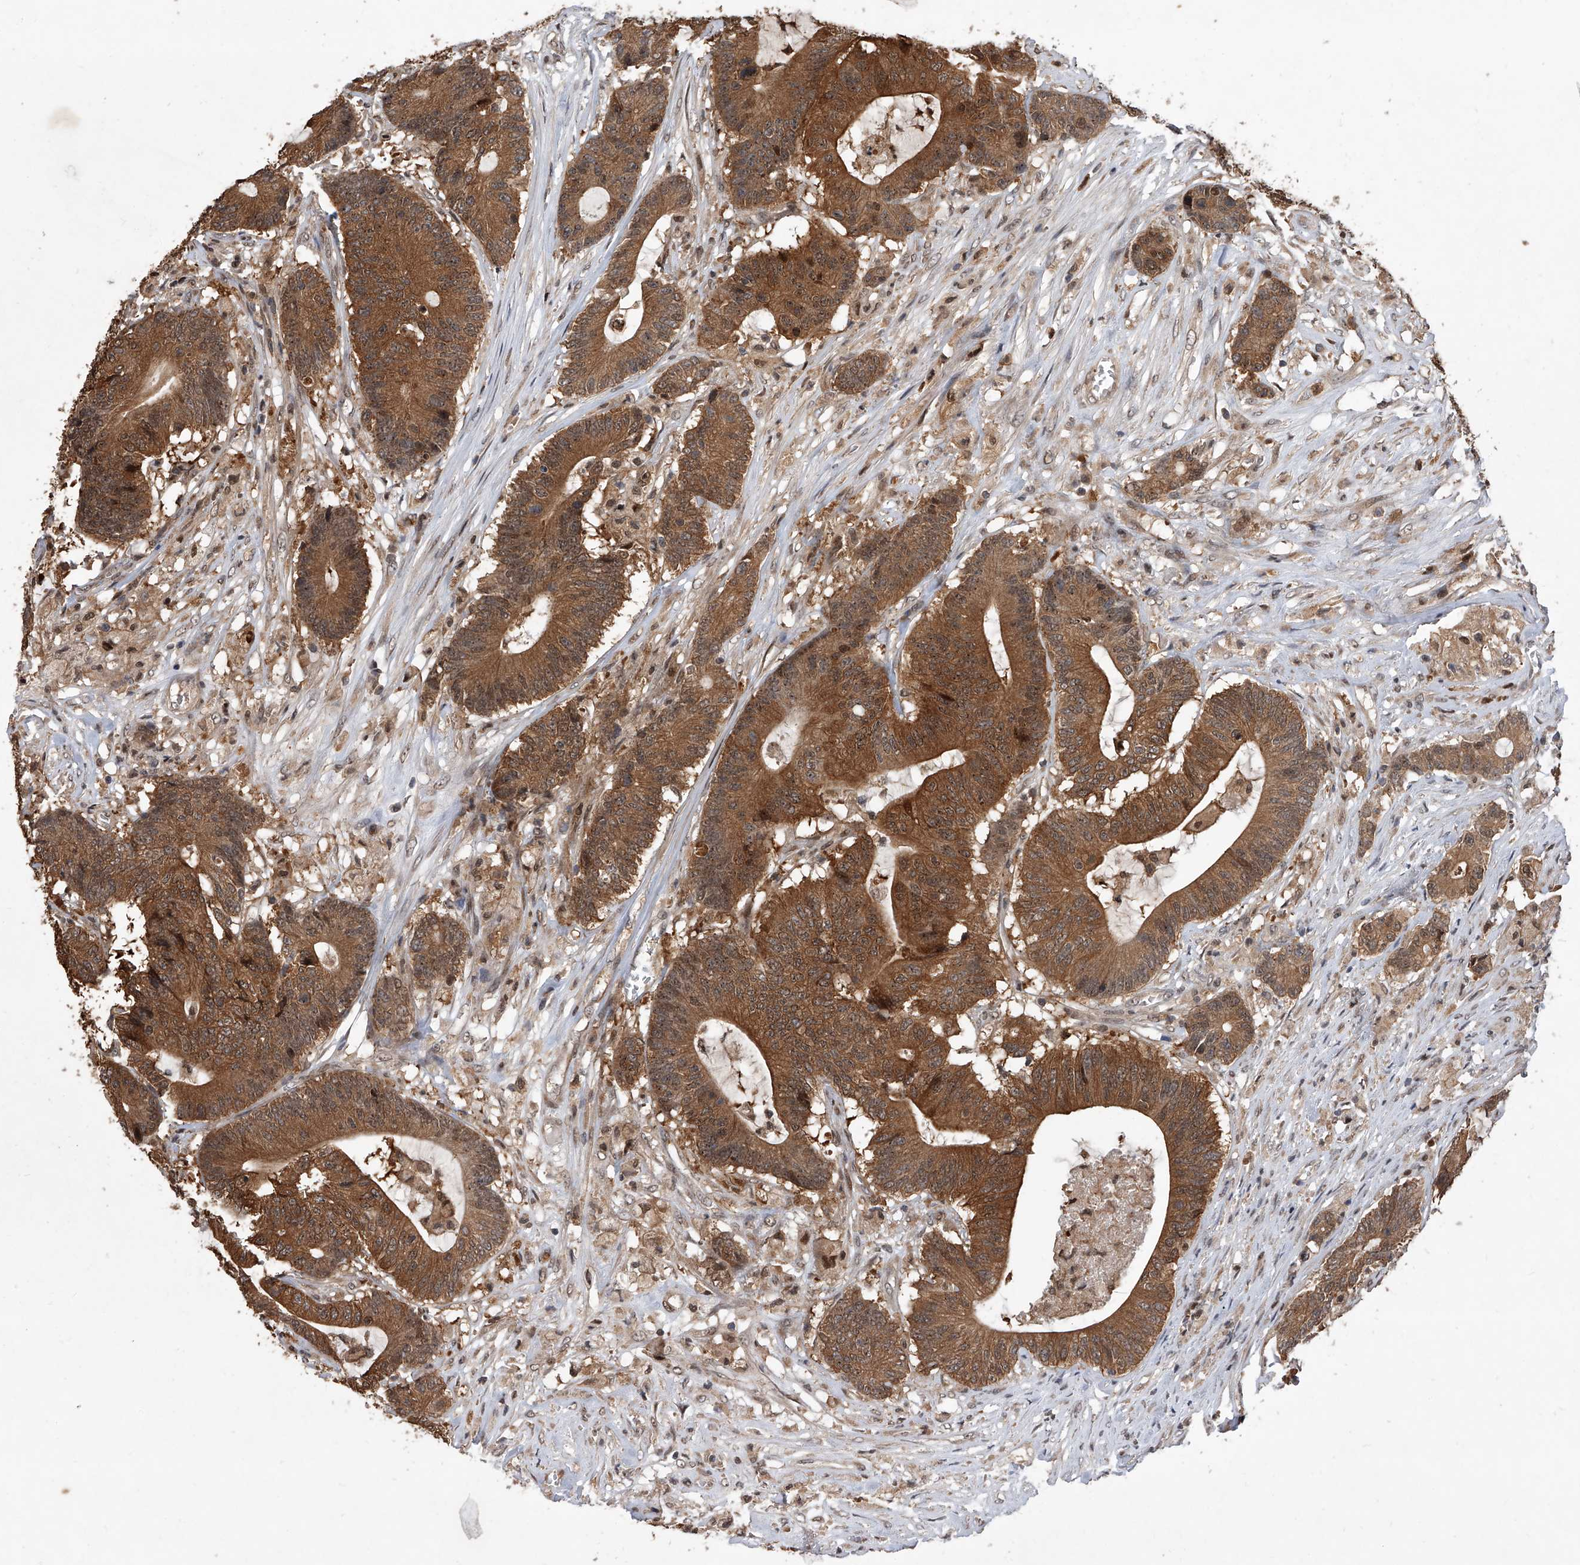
{"staining": {"intensity": "strong", "quantity": ">75%", "location": "cytoplasmic/membranous"}, "tissue": "colorectal cancer", "cell_type": "Tumor cells", "image_type": "cancer", "snomed": [{"axis": "morphology", "description": "Adenocarcinoma, NOS"}, {"axis": "topography", "description": "Colon"}], "caption": "A high-resolution histopathology image shows IHC staining of colorectal cancer (adenocarcinoma), which reveals strong cytoplasmic/membranous positivity in approximately >75% of tumor cells.", "gene": "BHLHE23", "patient": {"sex": "female", "age": 84}}